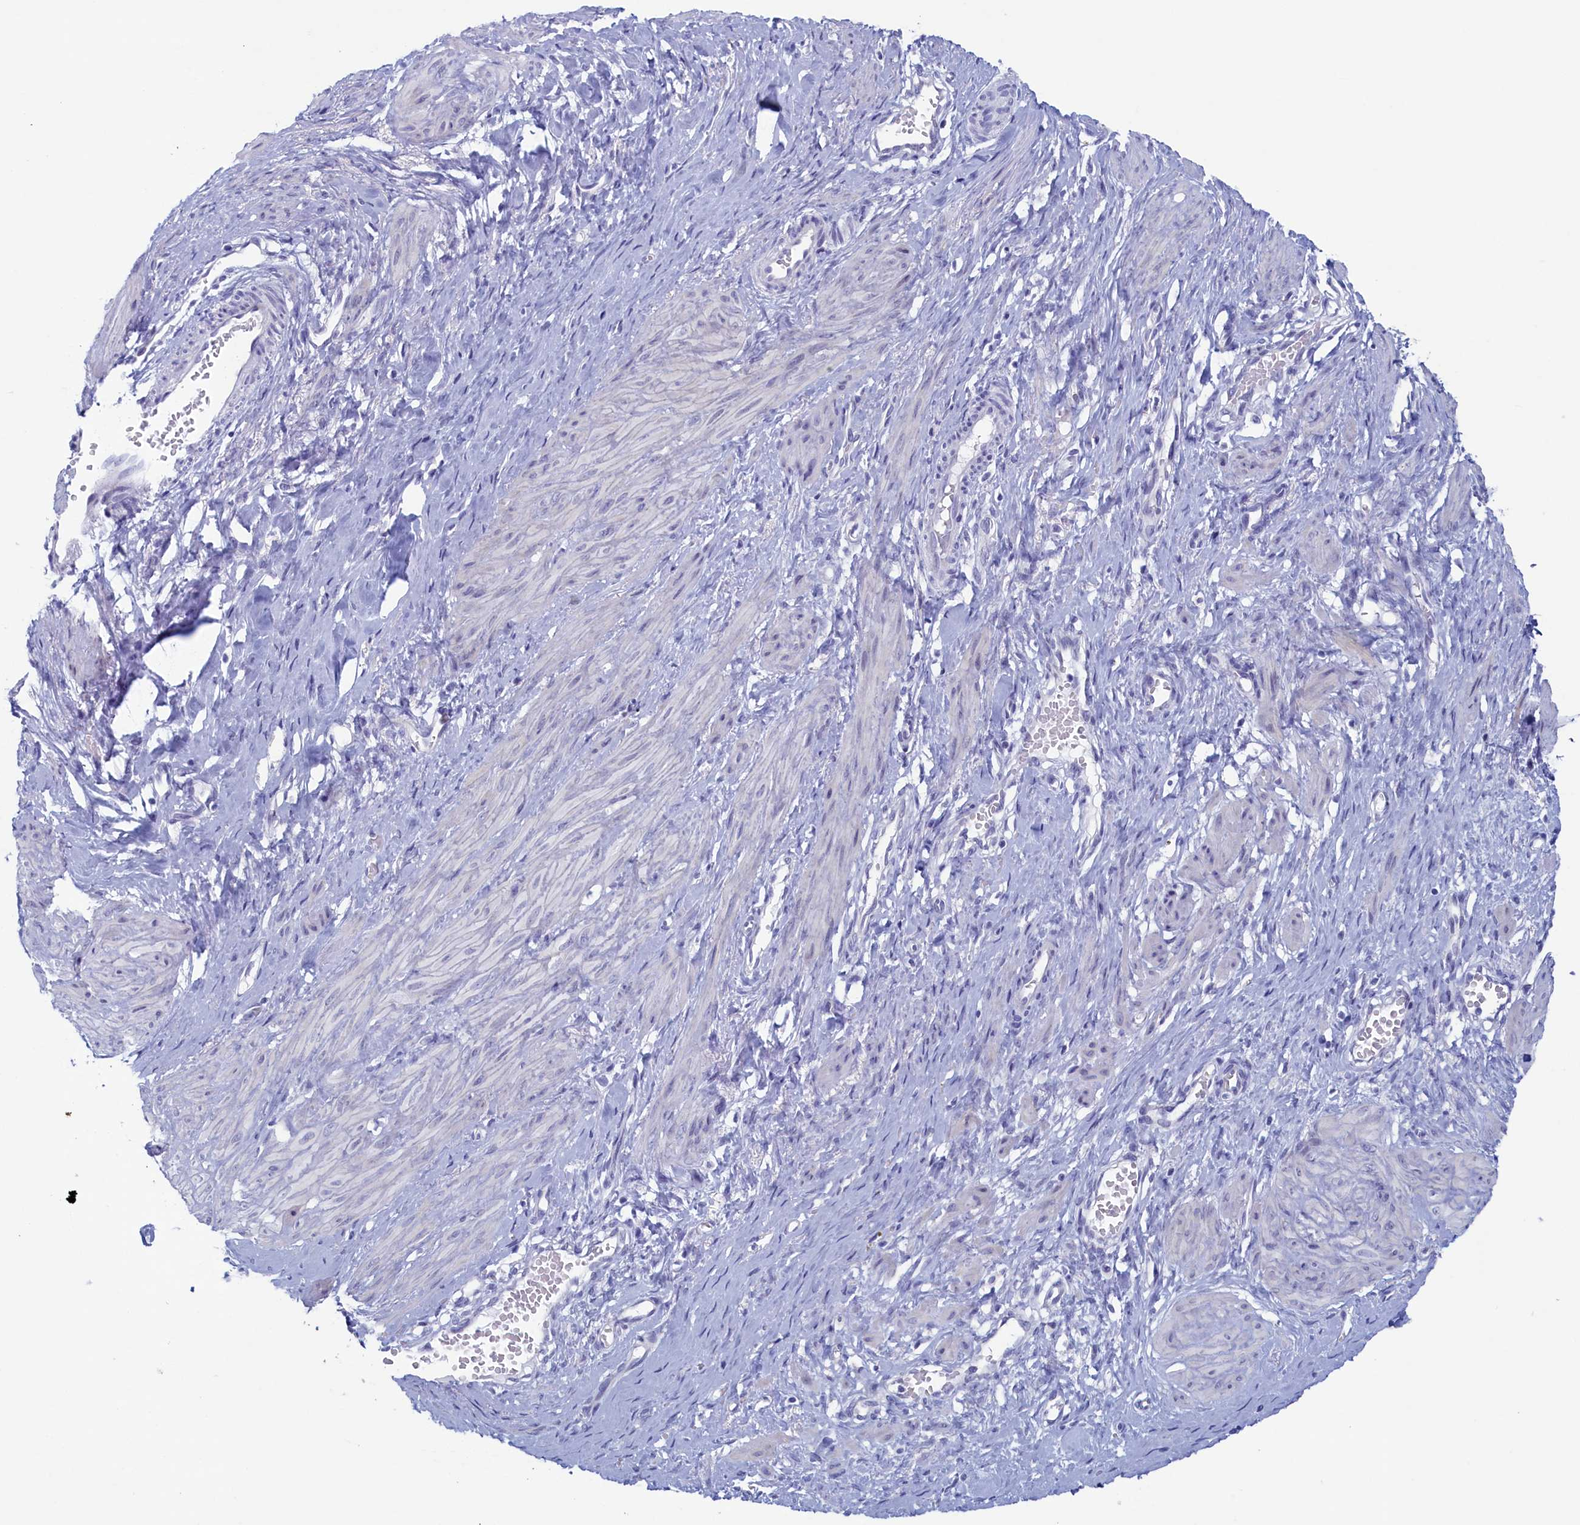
{"staining": {"intensity": "negative", "quantity": "none", "location": "none"}, "tissue": "smooth muscle", "cell_type": "Smooth muscle cells", "image_type": "normal", "snomed": [{"axis": "morphology", "description": "Normal tissue, NOS"}, {"axis": "topography", "description": "Endometrium"}], "caption": "An IHC image of benign smooth muscle is shown. There is no staining in smooth muscle cells of smooth muscle. (DAB IHC, high magnification).", "gene": "WDR76", "patient": {"sex": "female", "age": 33}}